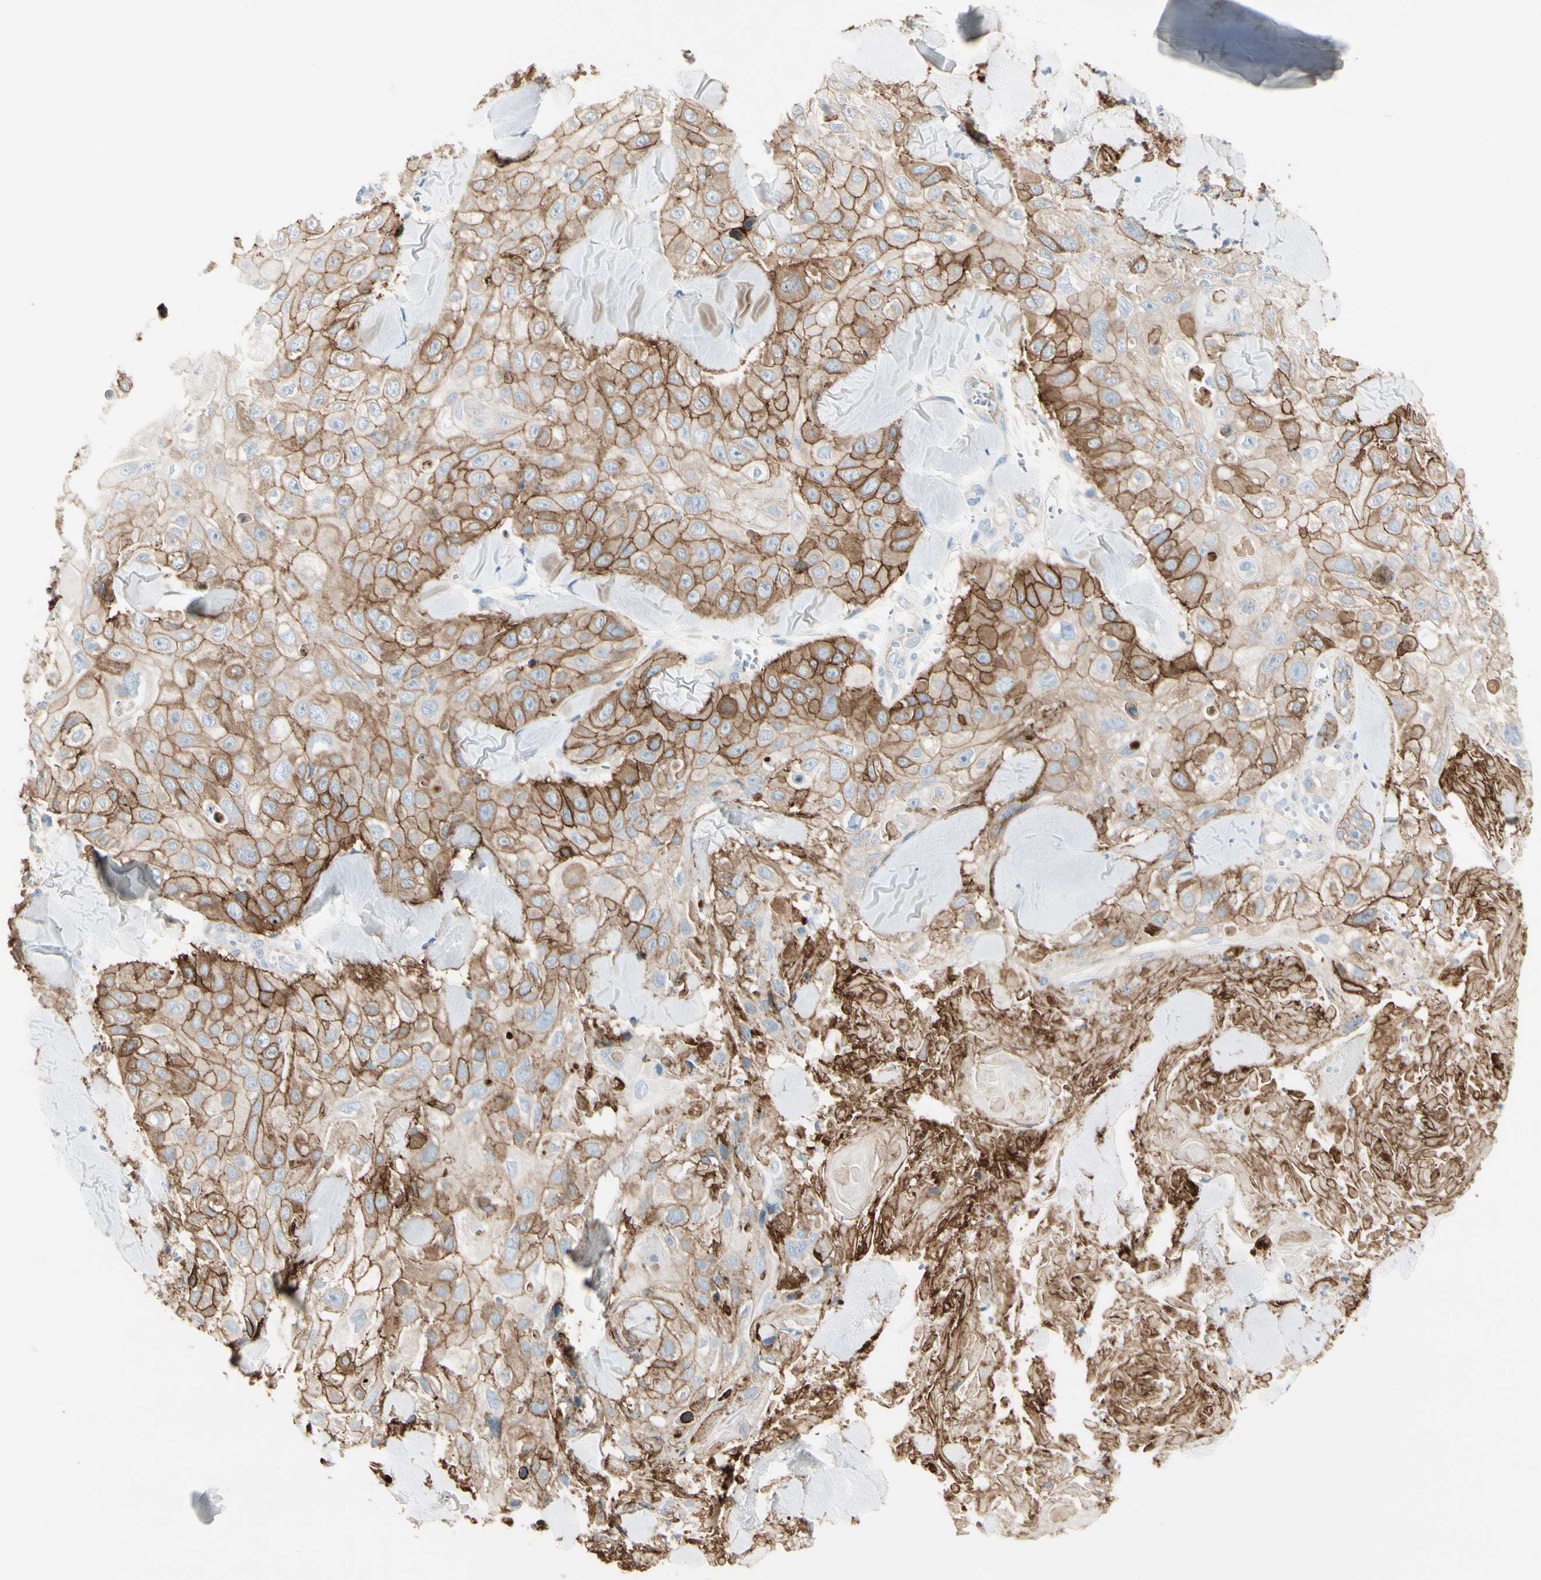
{"staining": {"intensity": "moderate", "quantity": ">75%", "location": "cytoplasmic/membranous"}, "tissue": "skin cancer", "cell_type": "Tumor cells", "image_type": "cancer", "snomed": [{"axis": "morphology", "description": "Squamous cell carcinoma, NOS"}, {"axis": "topography", "description": "Skin"}], "caption": "Protein expression analysis of human squamous cell carcinoma (skin) reveals moderate cytoplasmic/membranous expression in approximately >75% of tumor cells.", "gene": "ITGA3", "patient": {"sex": "male", "age": 86}}